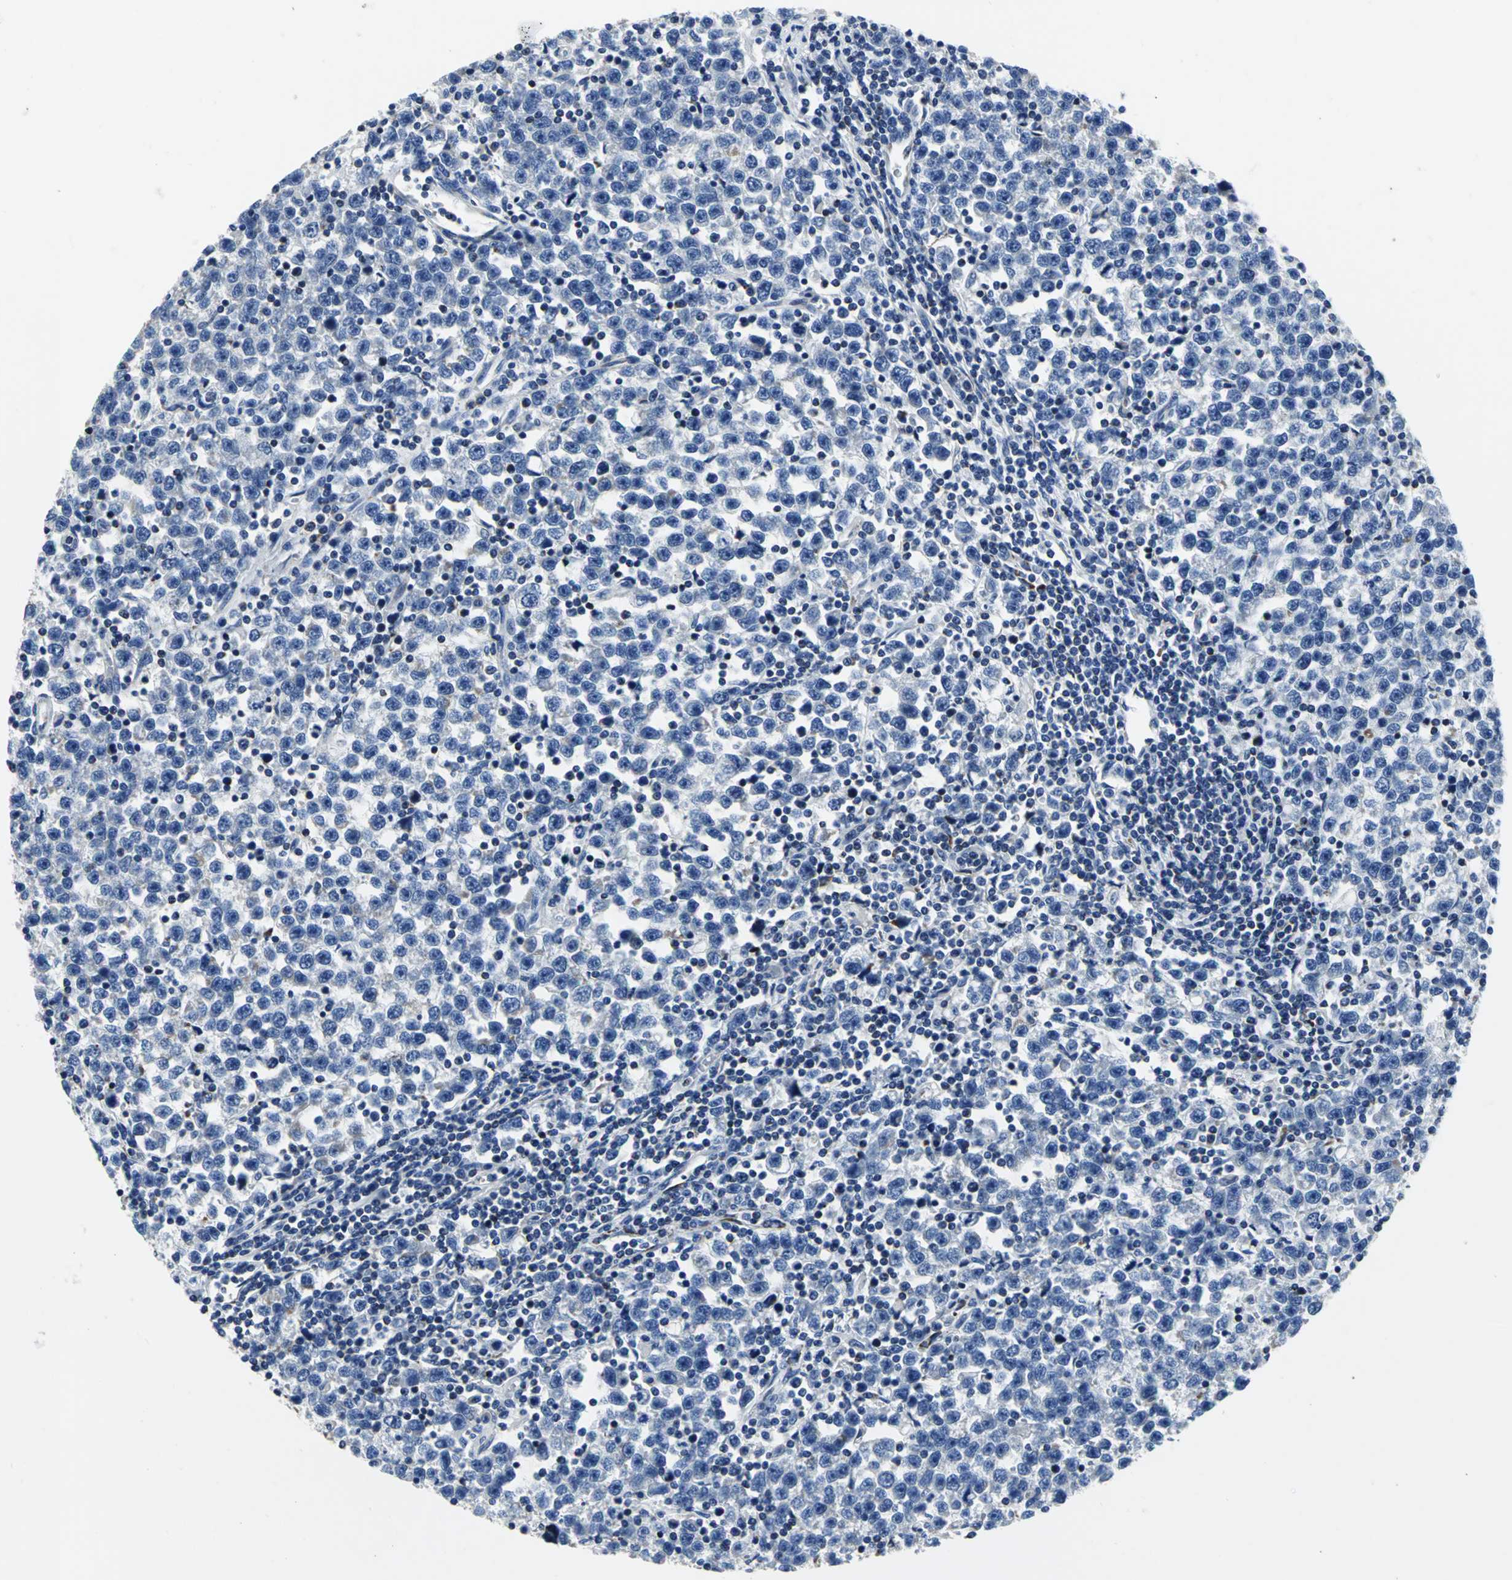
{"staining": {"intensity": "weak", "quantity": "<25%", "location": "cytoplasmic/membranous"}, "tissue": "testis cancer", "cell_type": "Tumor cells", "image_type": "cancer", "snomed": [{"axis": "morphology", "description": "Seminoma, NOS"}, {"axis": "topography", "description": "Testis"}], "caption": "Immunohistochemical staining of human testis seminoma displays no significant expression in tumor cells.", "gene": "IFI6", "patient": {"sex": "male", "age": 43}}